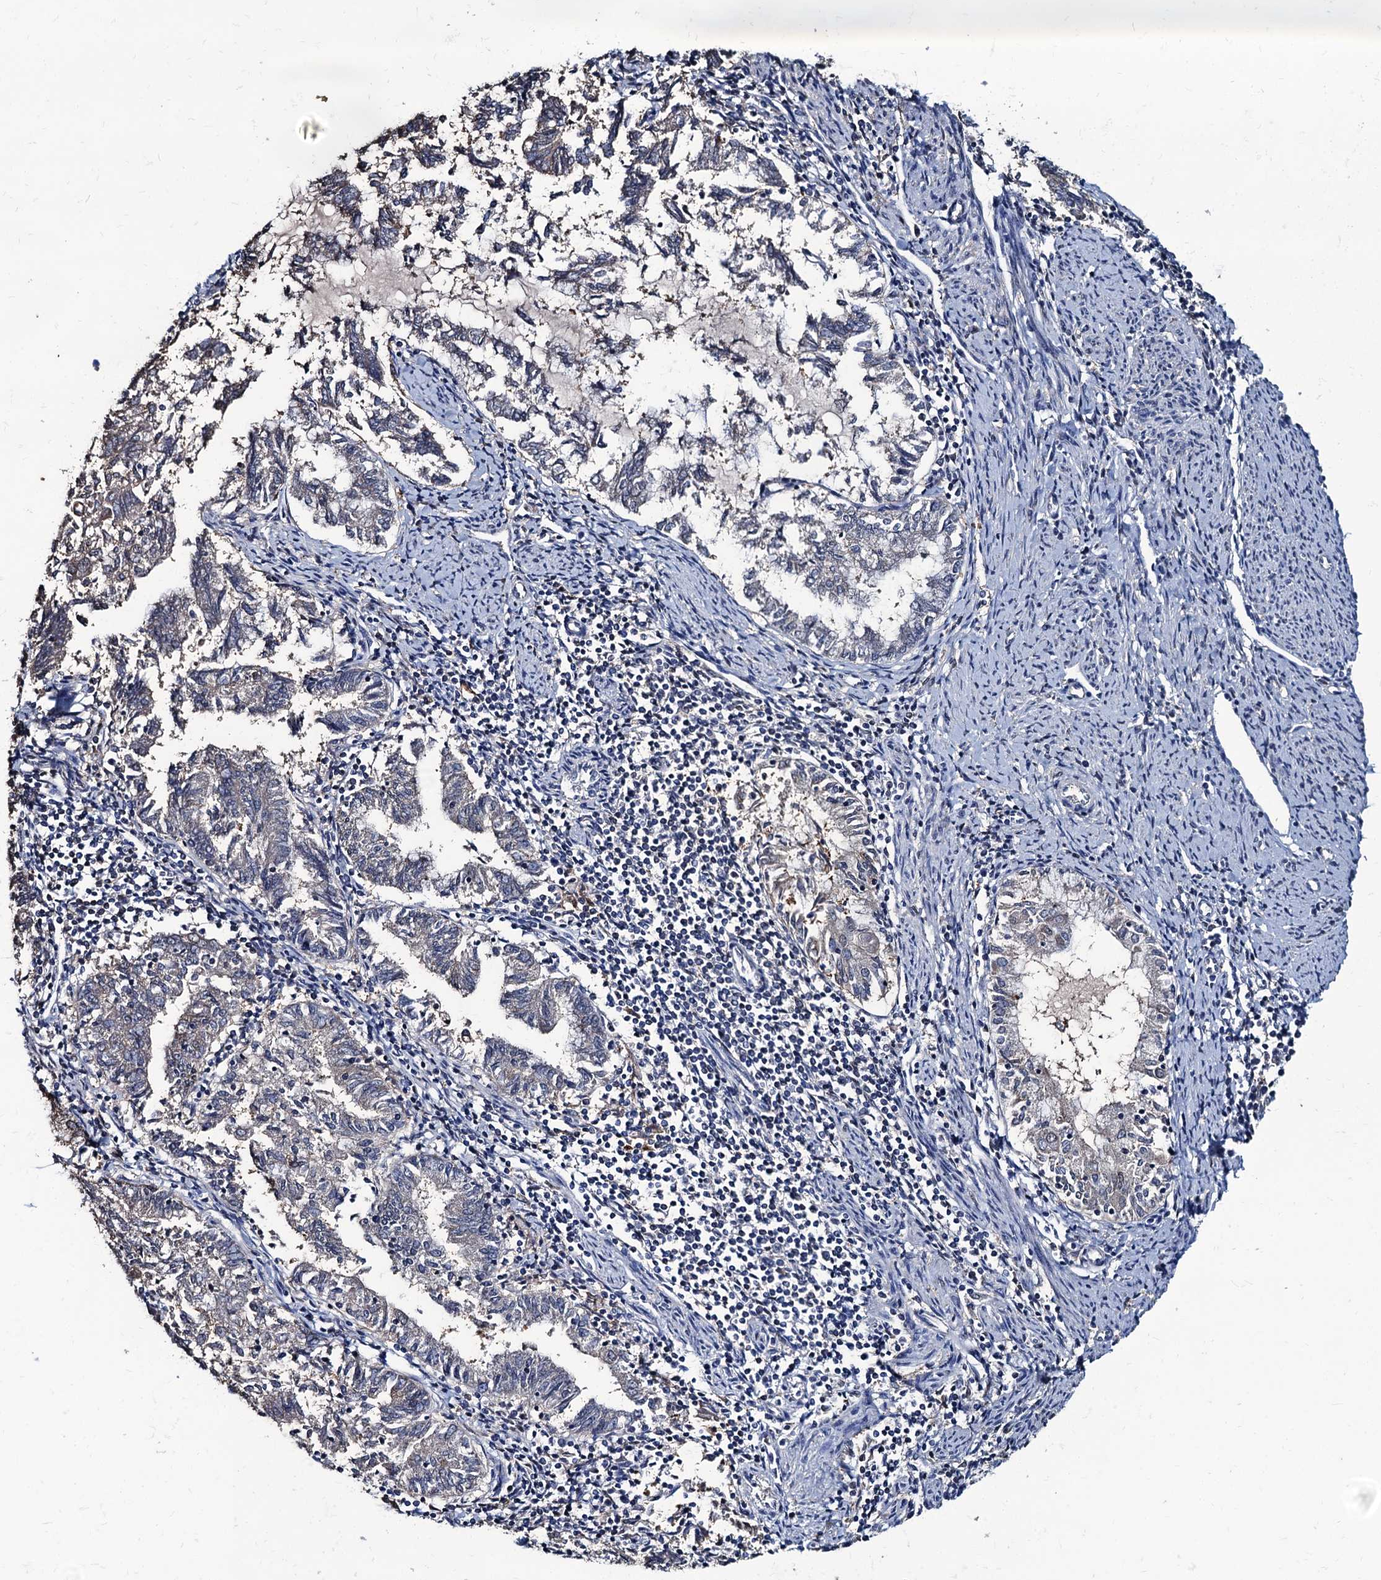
{"staining": {"intensity": "negative", "quantity": "none", "location": "none"}, "tissue": "endometrial cancer", "cell_type": "Tumor cells", "image_type": "cancer", "snomed": [{"axis": "morphology", "description": "Adenocarcinoma, NOS"}, {"axis": "topography", "description": "Endometrium"}], "caption": "The immunohistochemistry (IHC) histopathology image has no significant staining in tumor cells of endometrial adenocarcinoma tissue.", "gene": "RTKN2", "patient": {"sex": "female", "age": 79}}